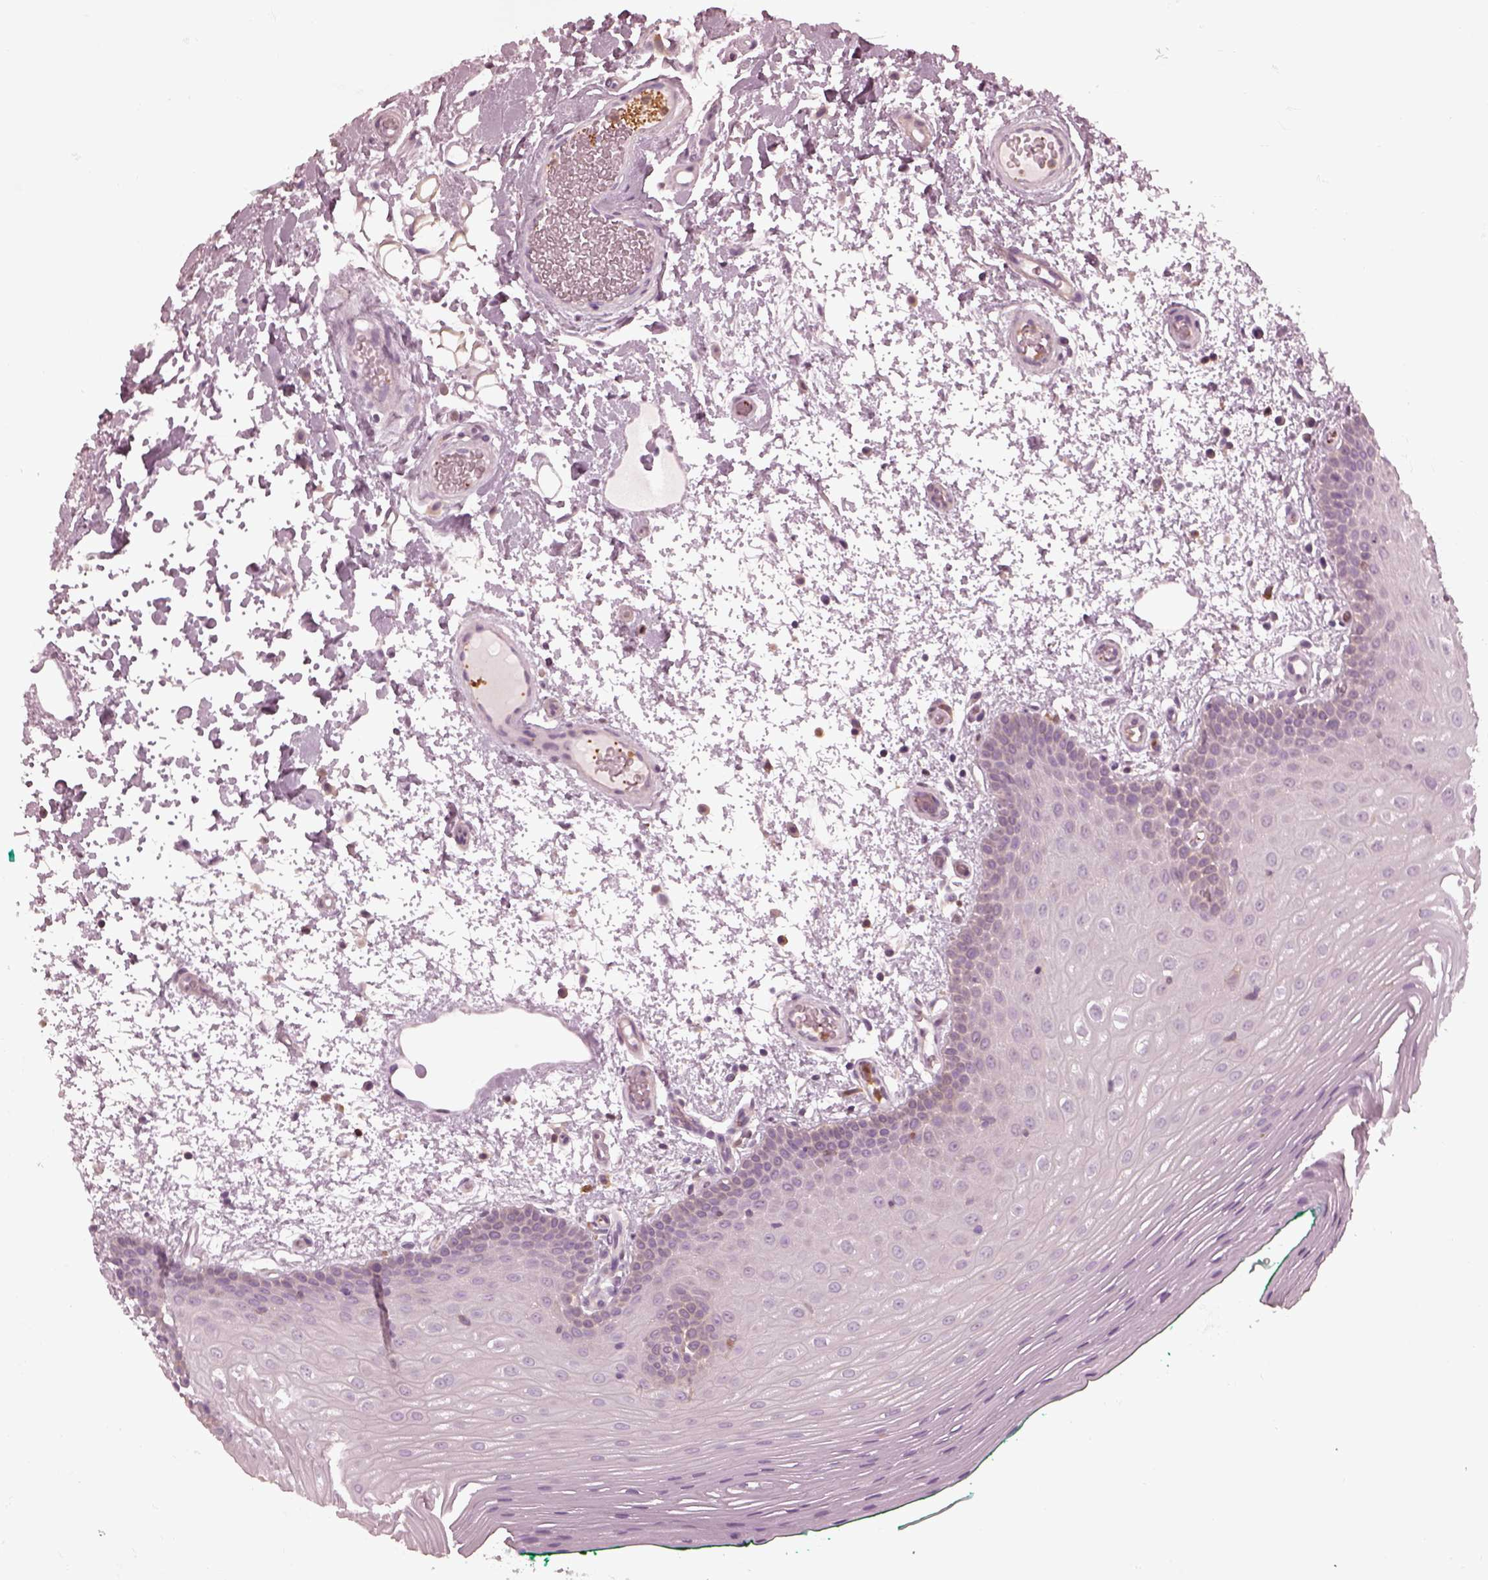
{"staining": {"intensity": "negative", "quantity": "none", "location": "none"}, "tissue": "oral mucosa", "cell_type": "Squamous epithelial cells", "image_type": "normal", "snomed": [{"axis": "morphology", "description": "Normal tissue, NOS"}, {"axis": "morphology", "description": "Squamous cell carcinoma, NOS"}, {"axis": "topography", "description": "Oral tissue"}, {"axis": "topography", "description": "Head-Neck"}], "caption": "The immunohistochemistry histopathology image has no significant staining in squamous epithelial cells of oral mucosa.", "gene": "PSTPIP2", "patient": {"sex": "male", "age": 78}}